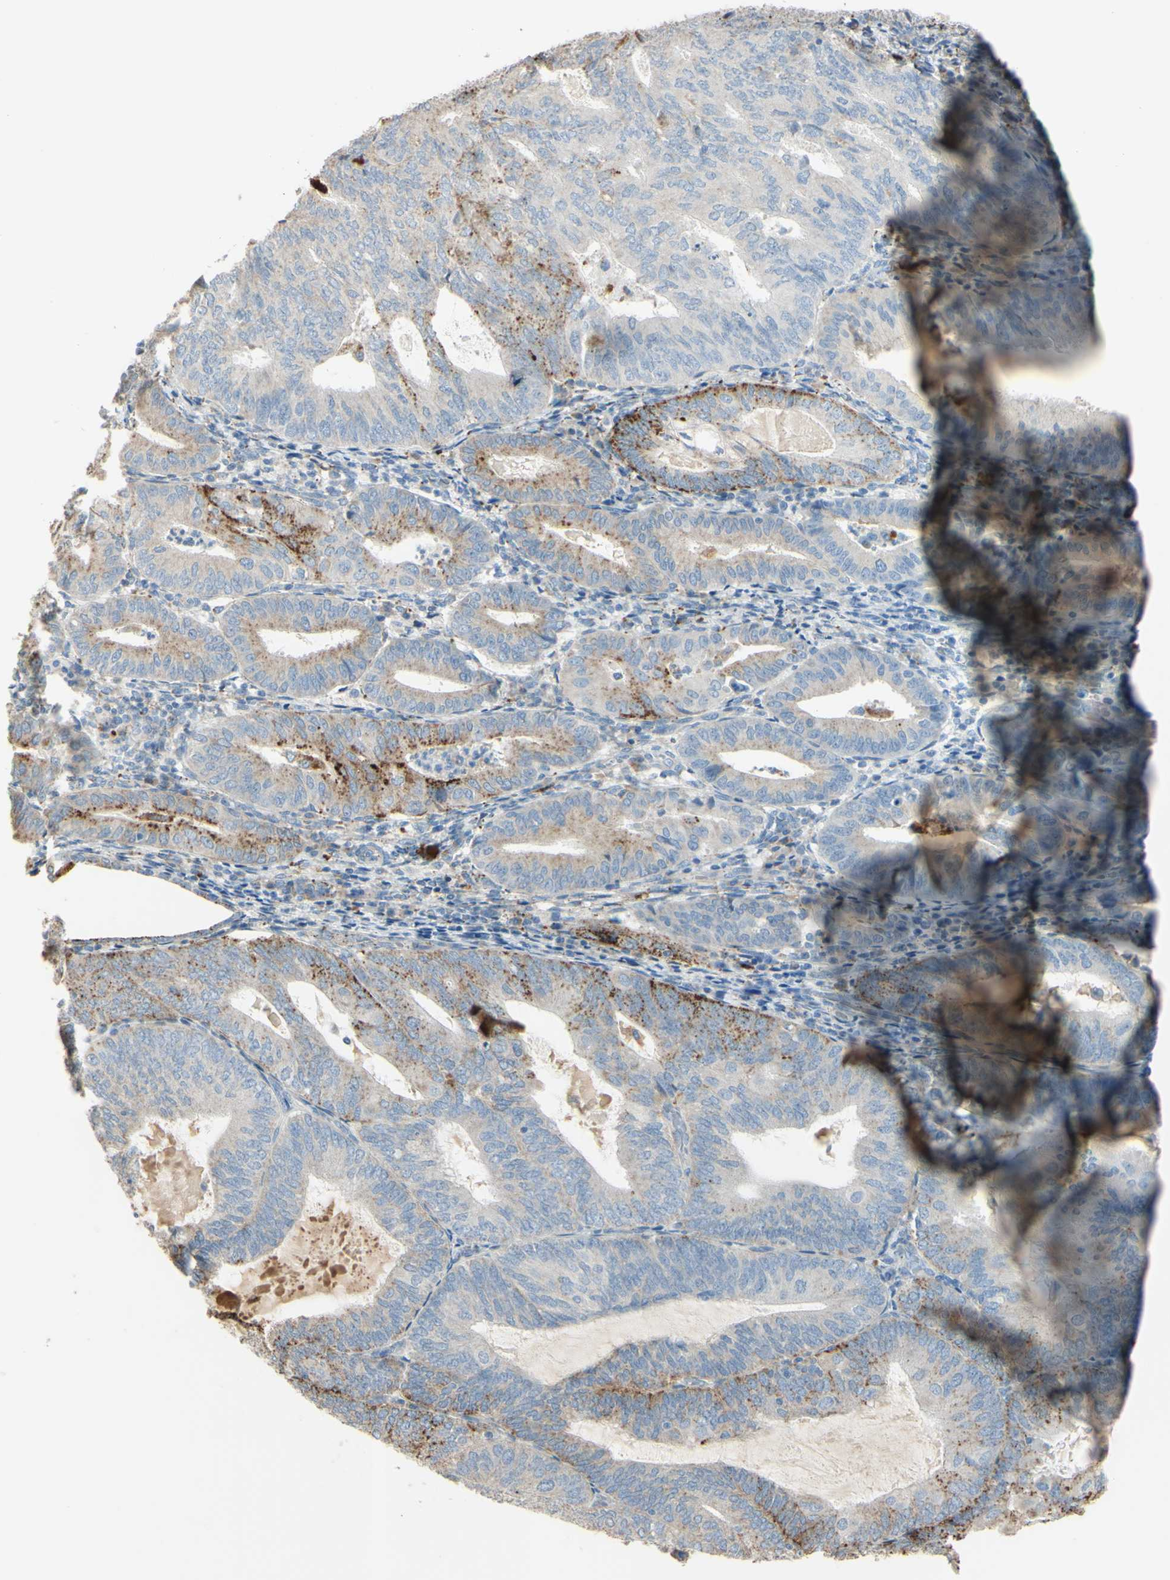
{"staining": {"intensity": "weak", "quantity": ">75%", "location": "cytoplasmic/membranous"}, "tissue": "endometrial cancer", "cell_type": "Tumor cells", "image_type": "cancer", "snomed": [{"axis": "morphology", "description": "Adenocarcinoma, NOS"}, {"axis": "topography", "description": "Endometrium"}], "caption": "Protein positivity by immunohistochemistry exhibits weak cytoplasmic/membranous expression in about >75% of tumor cells in endometrial cancer (adenocarcinoma). The protein is shown in brown color, while the nuclei are stained blue.", "gene": "ANGPTL1", "patient": {"sex": "female", "age": 81}}